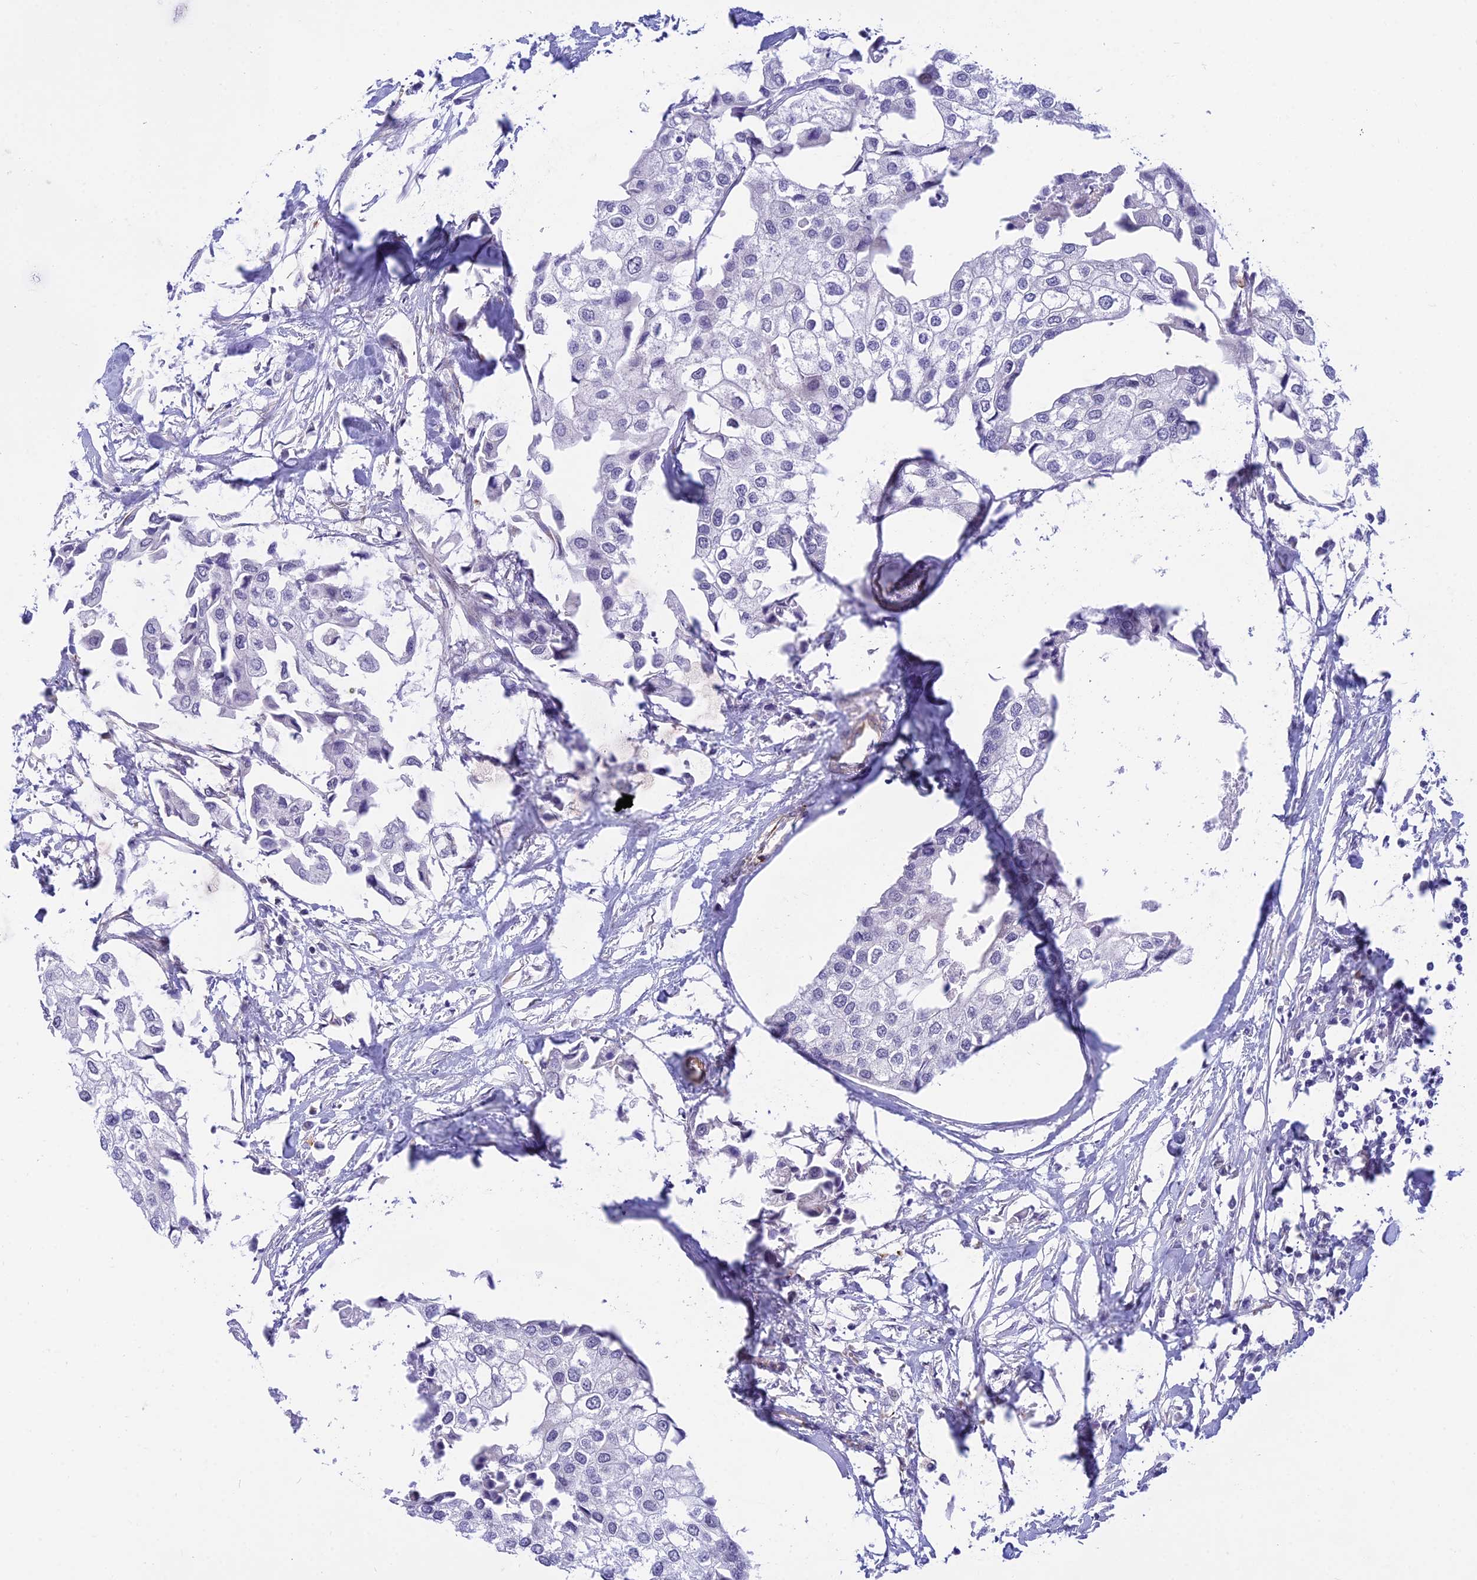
{"staining": {"intensity": "negative", "quantity": "none", "location": "none"}, "tissue": "urothelial cancer", "cell_type": "Tumor cells", "image_type": "cancer", "snomed": [{"axis": "morphology", "description": "Urothelial carcinoma, High grade"}, {"axis": "topography", "description": "Urinary bladder"}], "caption": "IHC micrograph of urothelial carcinoma (high-grade) stained for a protein (brown), which shows no expression in tumor cells.", "gene": "SAPCD2", "patient": {"sex": "male", "age": 64}}